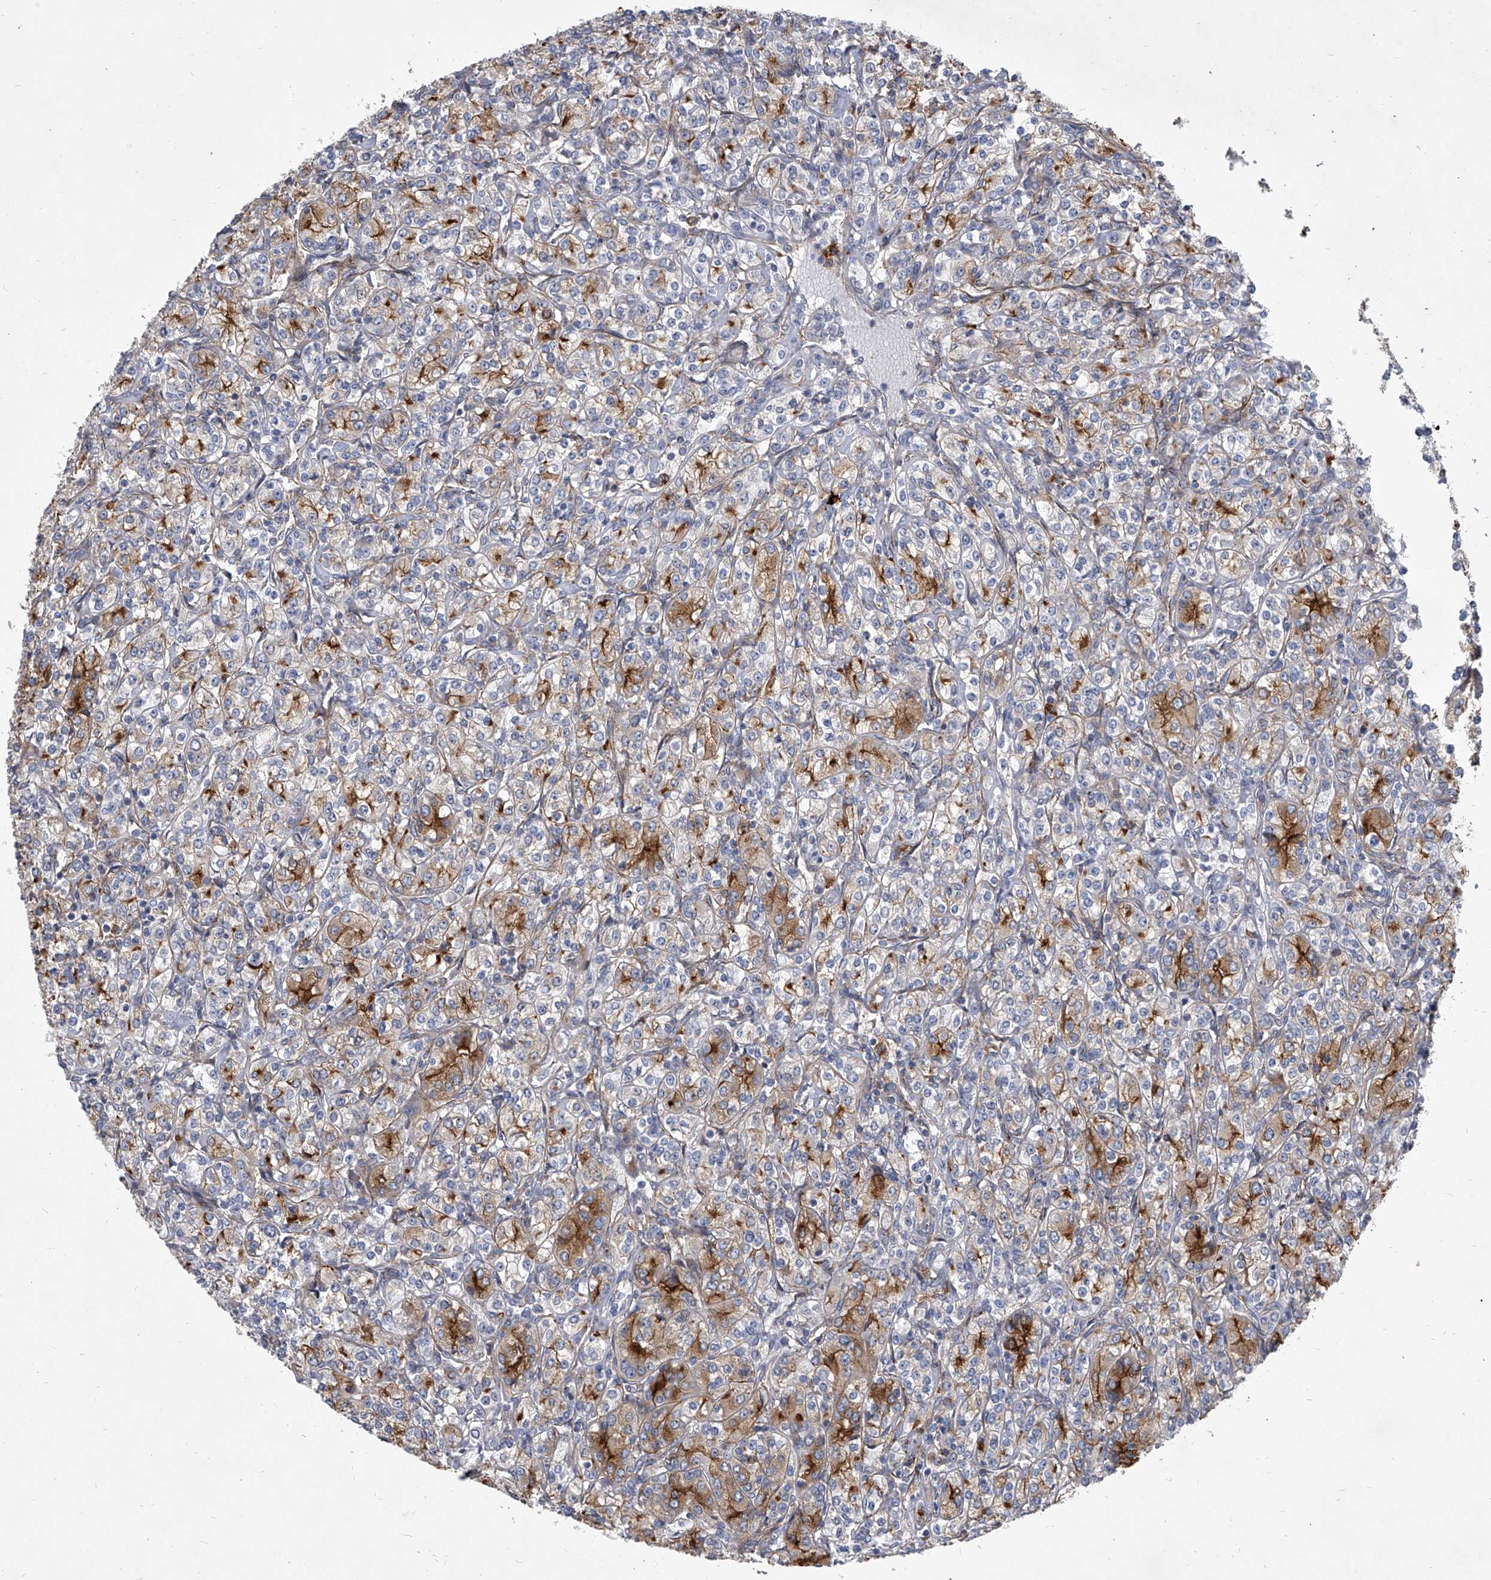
{"staining": {"intensity": "strong", "quantity": "25%-75%", "location": "cytoplasmic/membranous"}, "tissue": "renal cancer", "cell_type": "Tumor cells", "image_type": "cancer", "snomed": [{"axis": "morphology", "description": "Adenocarcinoma, NOS"}, {"axis": "topography", "description": "Kidney"}], "caption": "Immunohistochemistry (IHC) (DAB (3,3'-diaminobenzidine)) staining of adenocarcinoma (renal) exhibits strong cytoplasmic/membranous protein staining in about 25%-75% of tumor cells.", "gene": "MINDY4", "patient": {"sex": "male", "age": 77}}